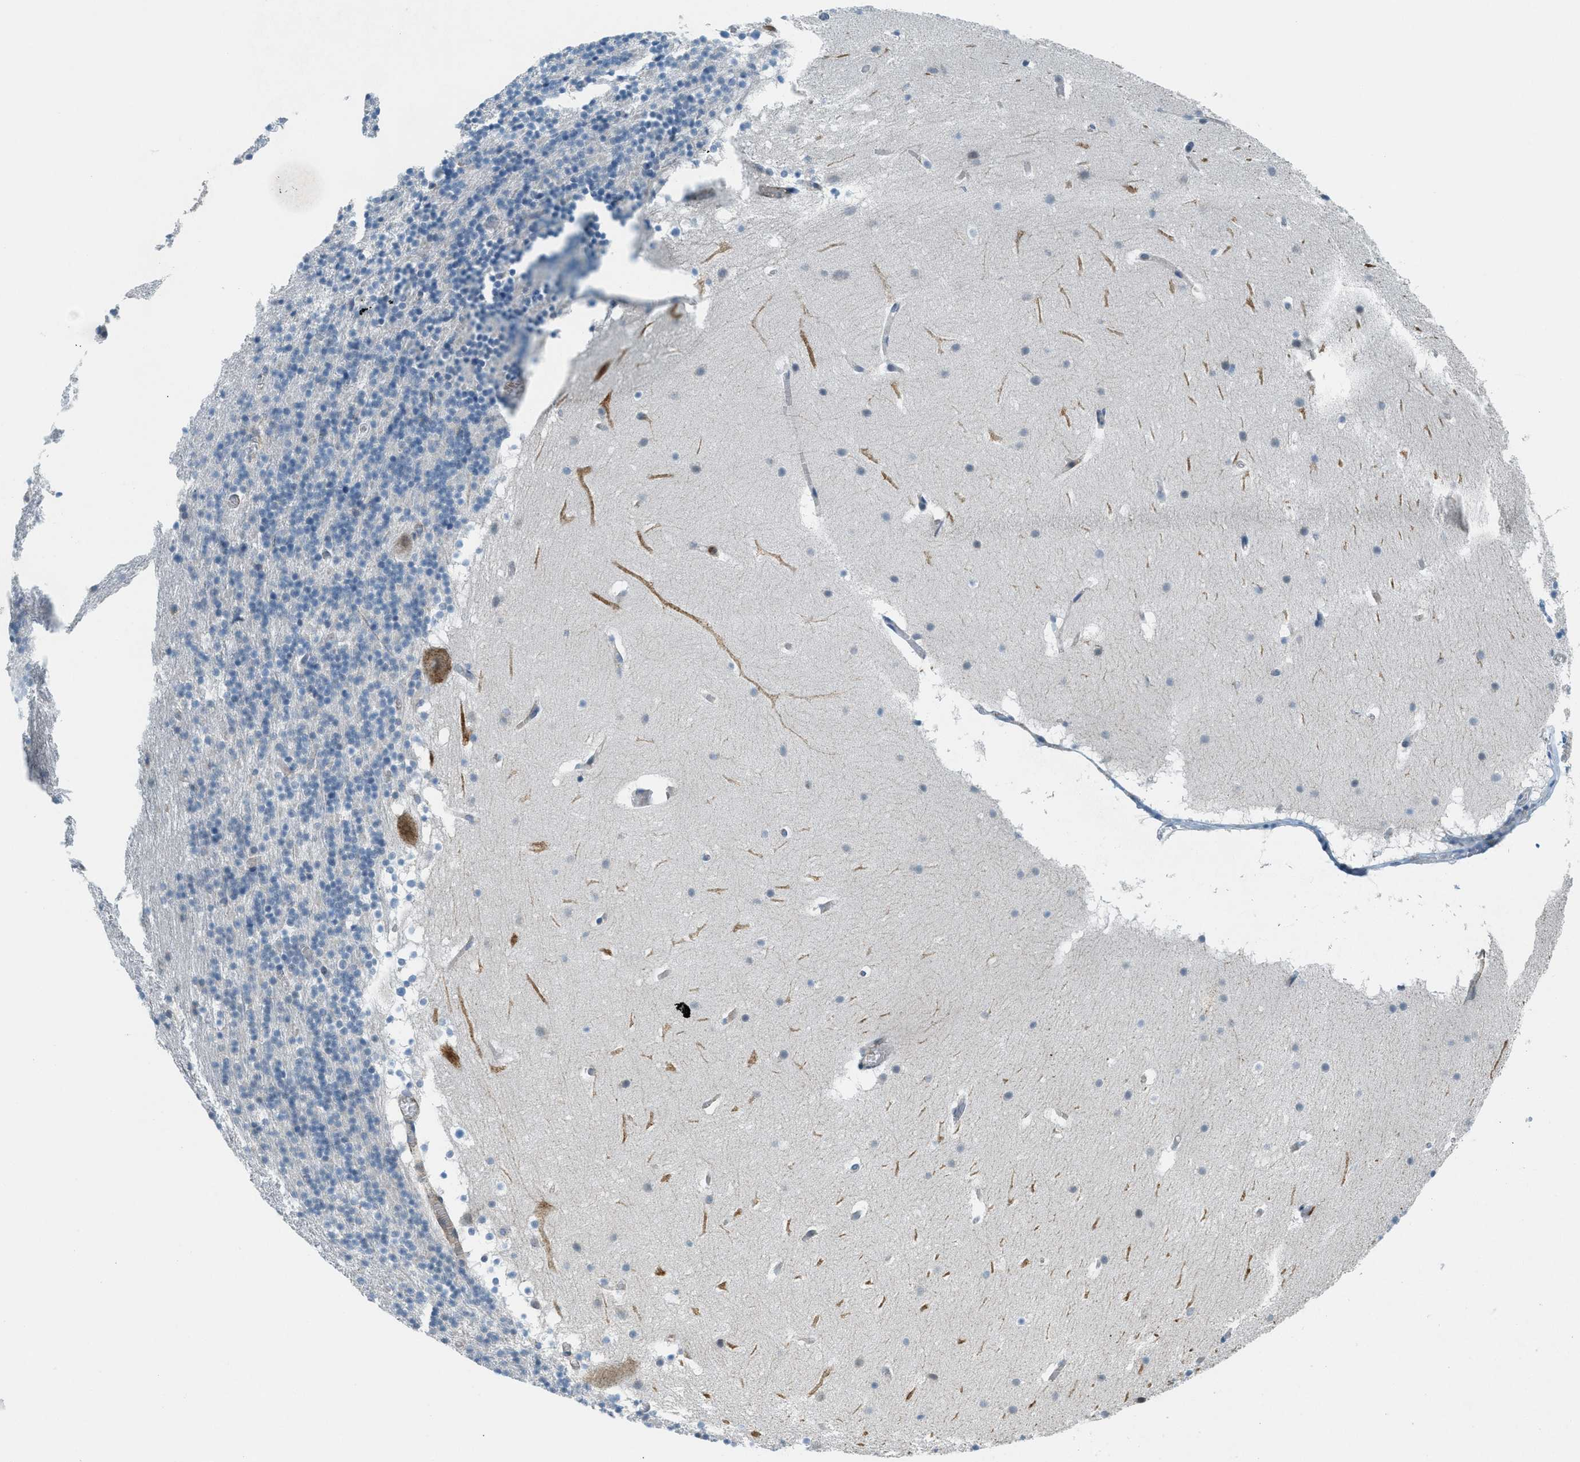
{"staining": {"intensity": "negative", "quantity": "none", "location": "none"}, "tissue": "cerebellum", "cell_type": "Cells in granular layer", "image_type": "normal", "snomed": [{"axis": "morphology", "description": "Normal tissue, NOS"}, {"axis": "topography", "description": "Cerebellum"}], "caption": "Cerebellum stained for a protein using immunohistochemistry reveals no expression cells in granular layer.", "gene": "FYN", "patient": {"sex": "male", "age": 45}}